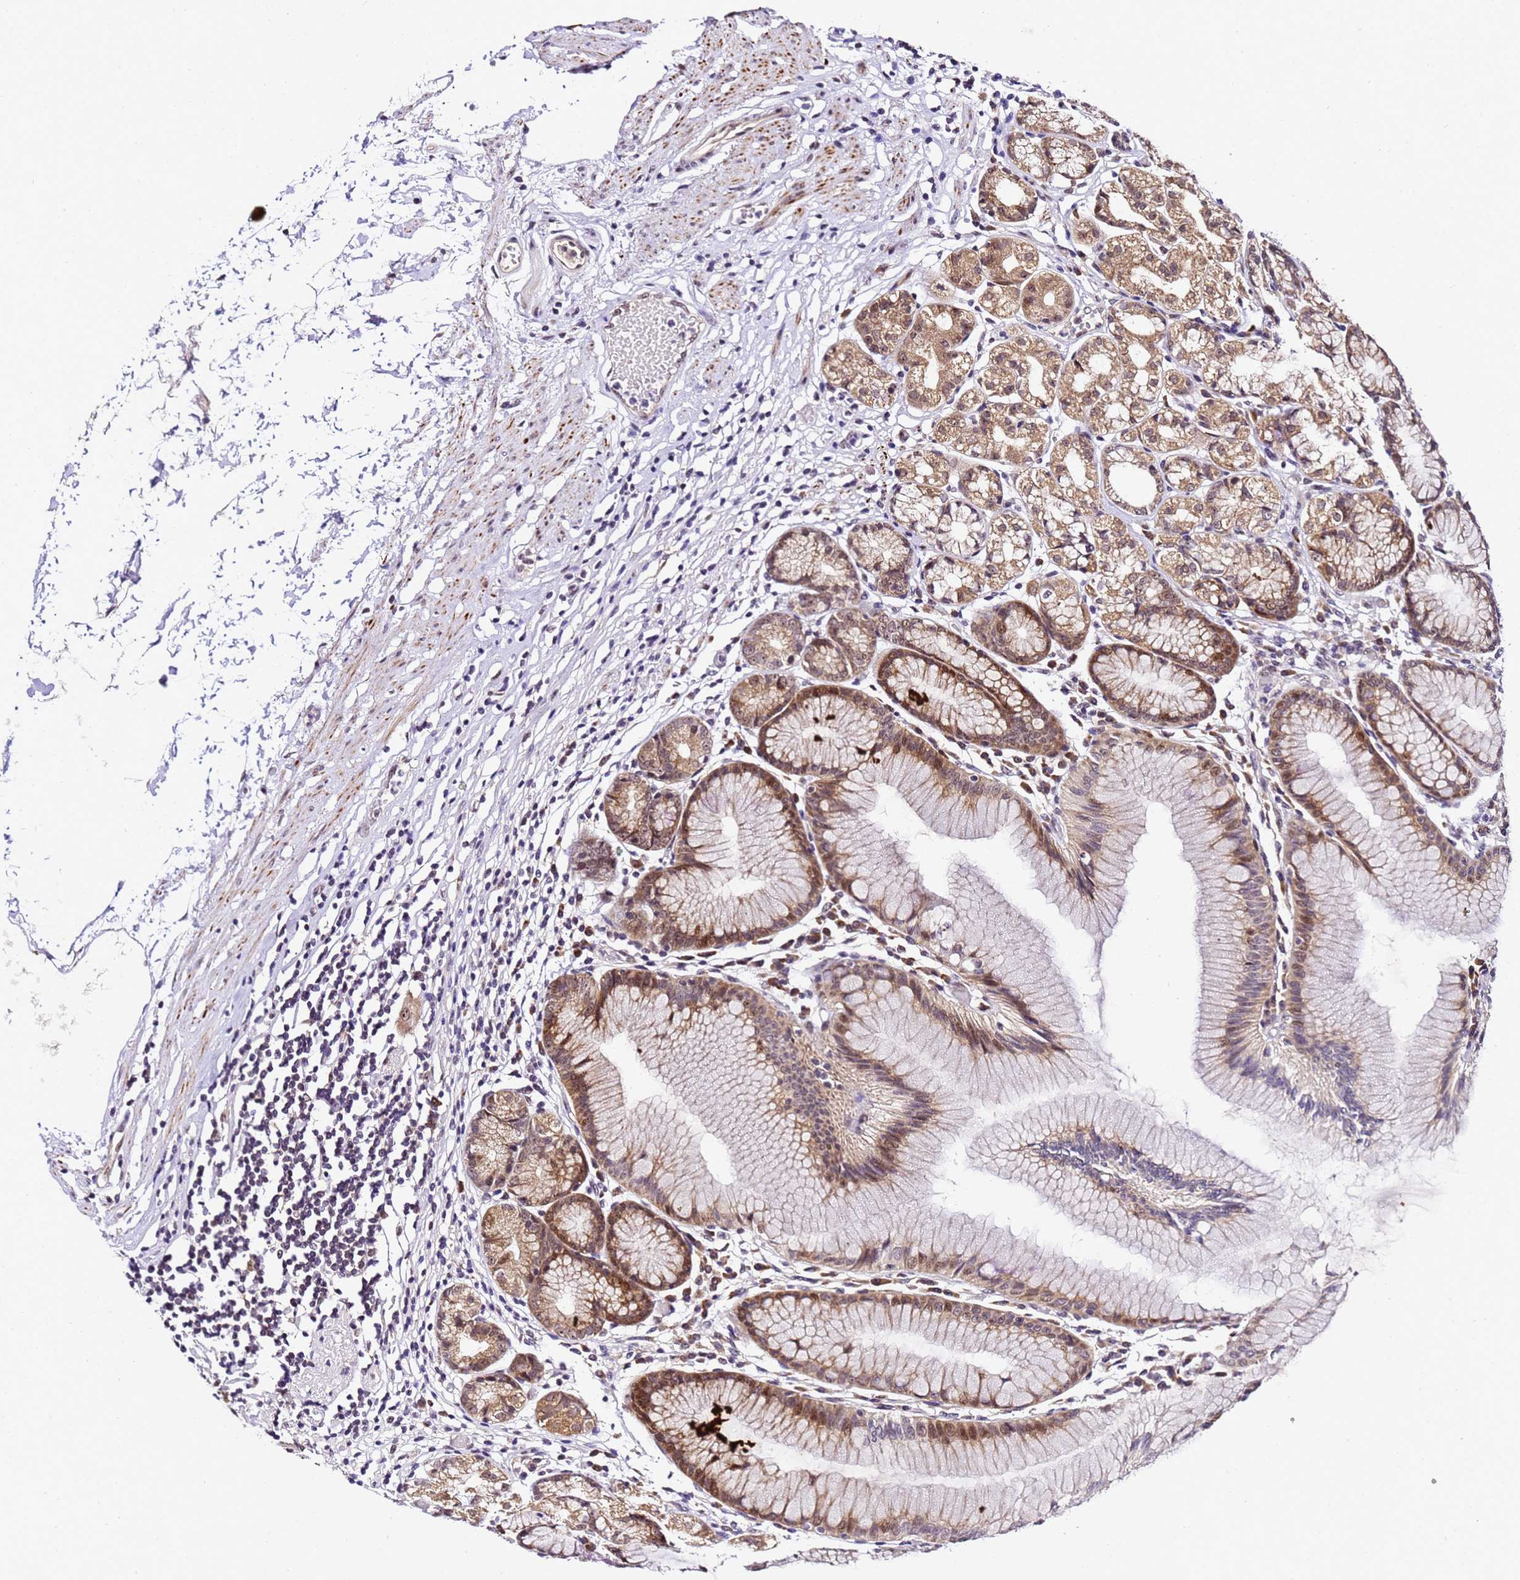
{"staining": {"intensity": "moderate", "quantity": ">75%", "location": "cytoplasmic/membranous,nuclear"}, "tissue": "stomach", "cell_type": "Glandular cells", "image_type": "normal", "snomed": [{"axis": "morphology", "description": "Normal tissue, NOS"}, {"axis": "topography", "description": "Stomach"}], "caption": "Protein staining demonstrates moderate cytoplasmic/membranous,nuclear staining in approximately >75% of glandular cells in benign stomach.", "gene": "SLX4IP", "patient": {"sex": "female", "age": 57}}